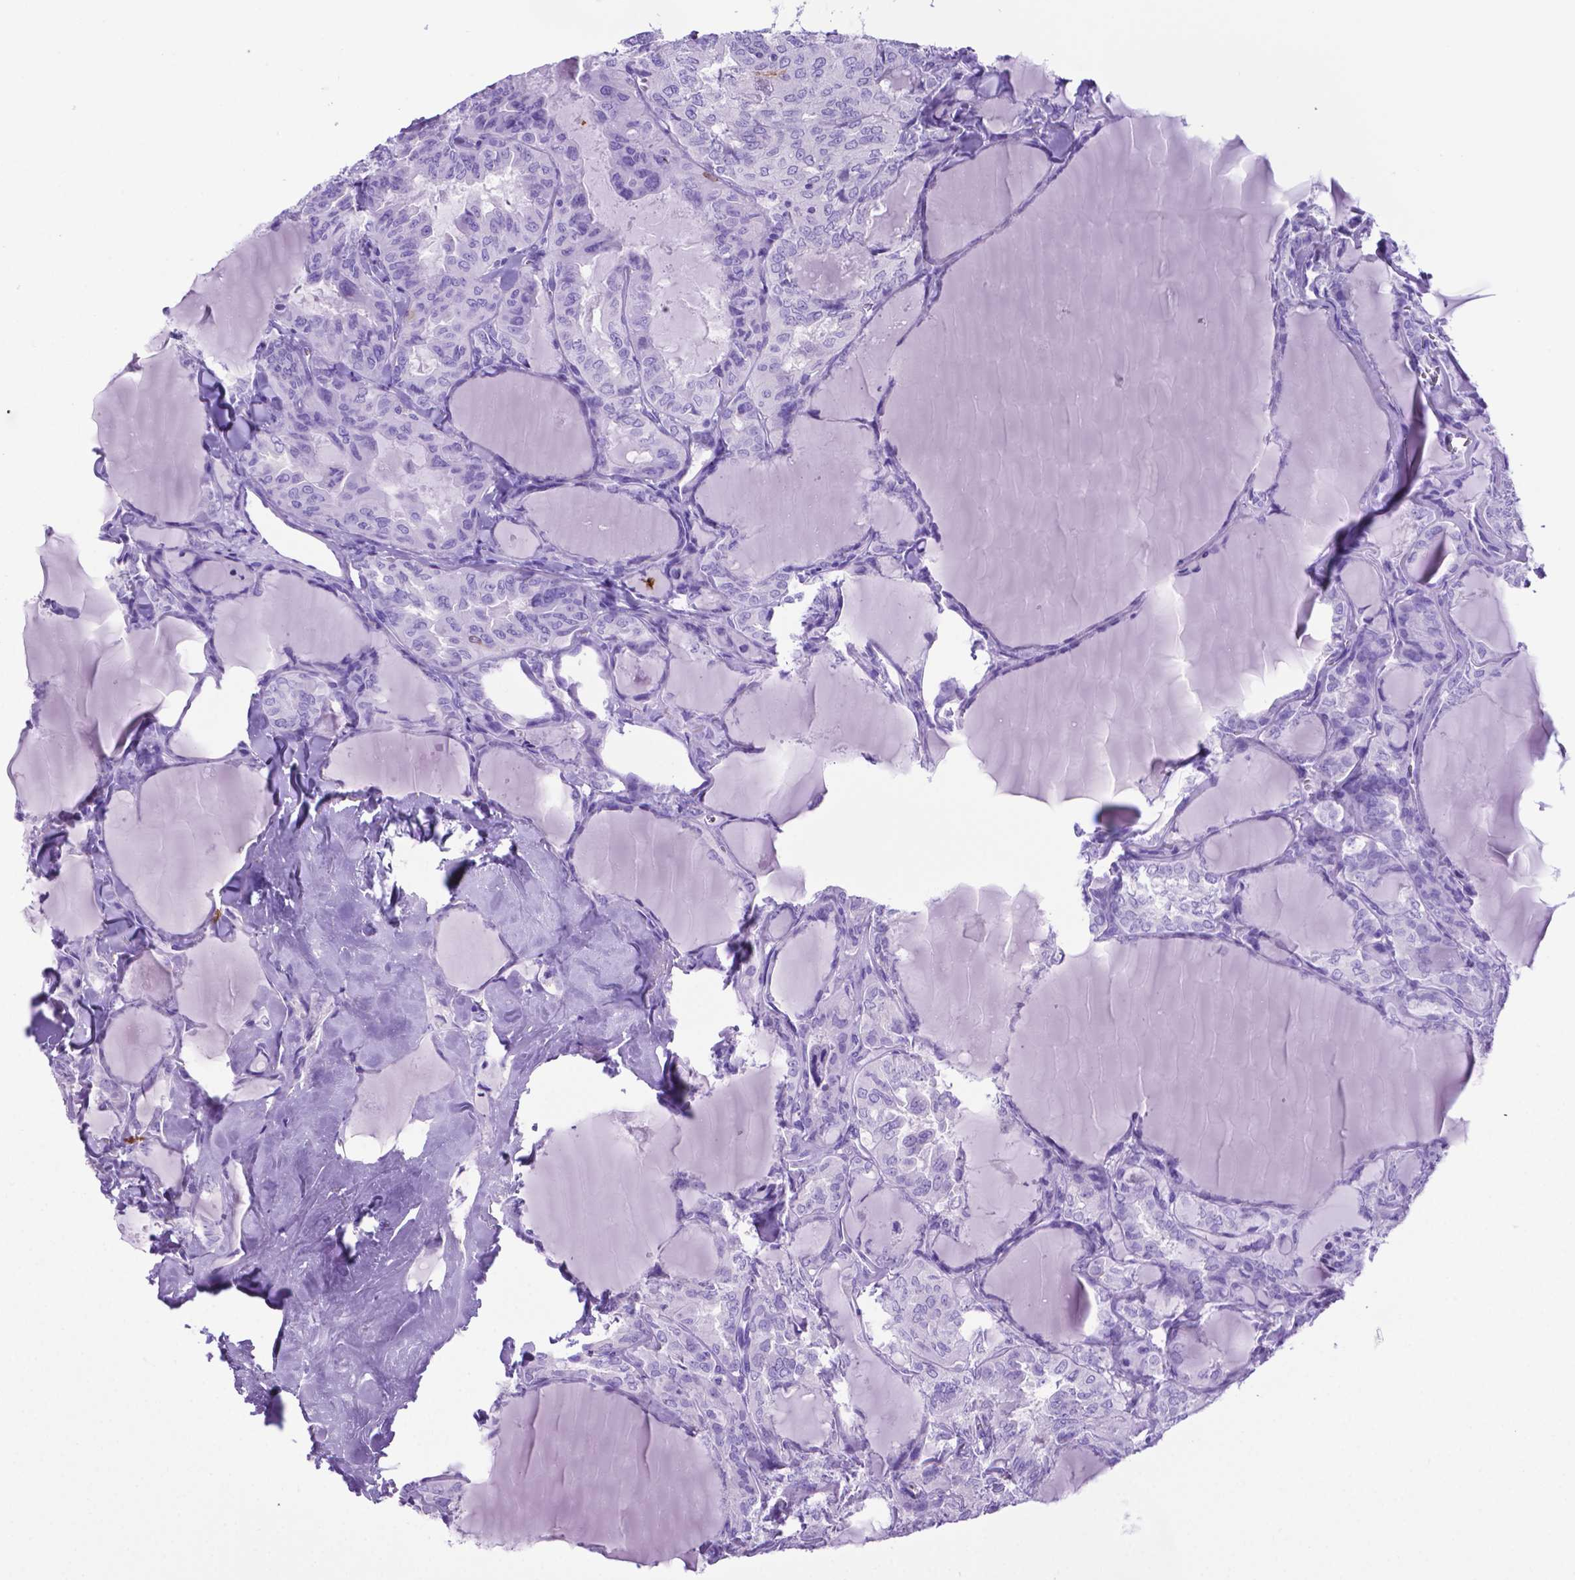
{"staining": {"intensity": "negative", "quantity": "none", "location": "none"}, "tissue": "thyroid cancer", "cell_type": "Tumor cells", "image_type": "cancer", "snomed": [{"axis": "morphology", "description": "Papillary adenocarcinoma, NOS"}, {"axis": "topography", "description": "Thyroid gland"}], "caption": "DAB (3,3'-diaminobenzidine) immunohistochemical staining of thyroid cancer (papillary adenocarcinoma) exhibits no significant staining in tumor cells.", "gene": "LZTR1", "patient": {"sex": "male", "age": 30}}